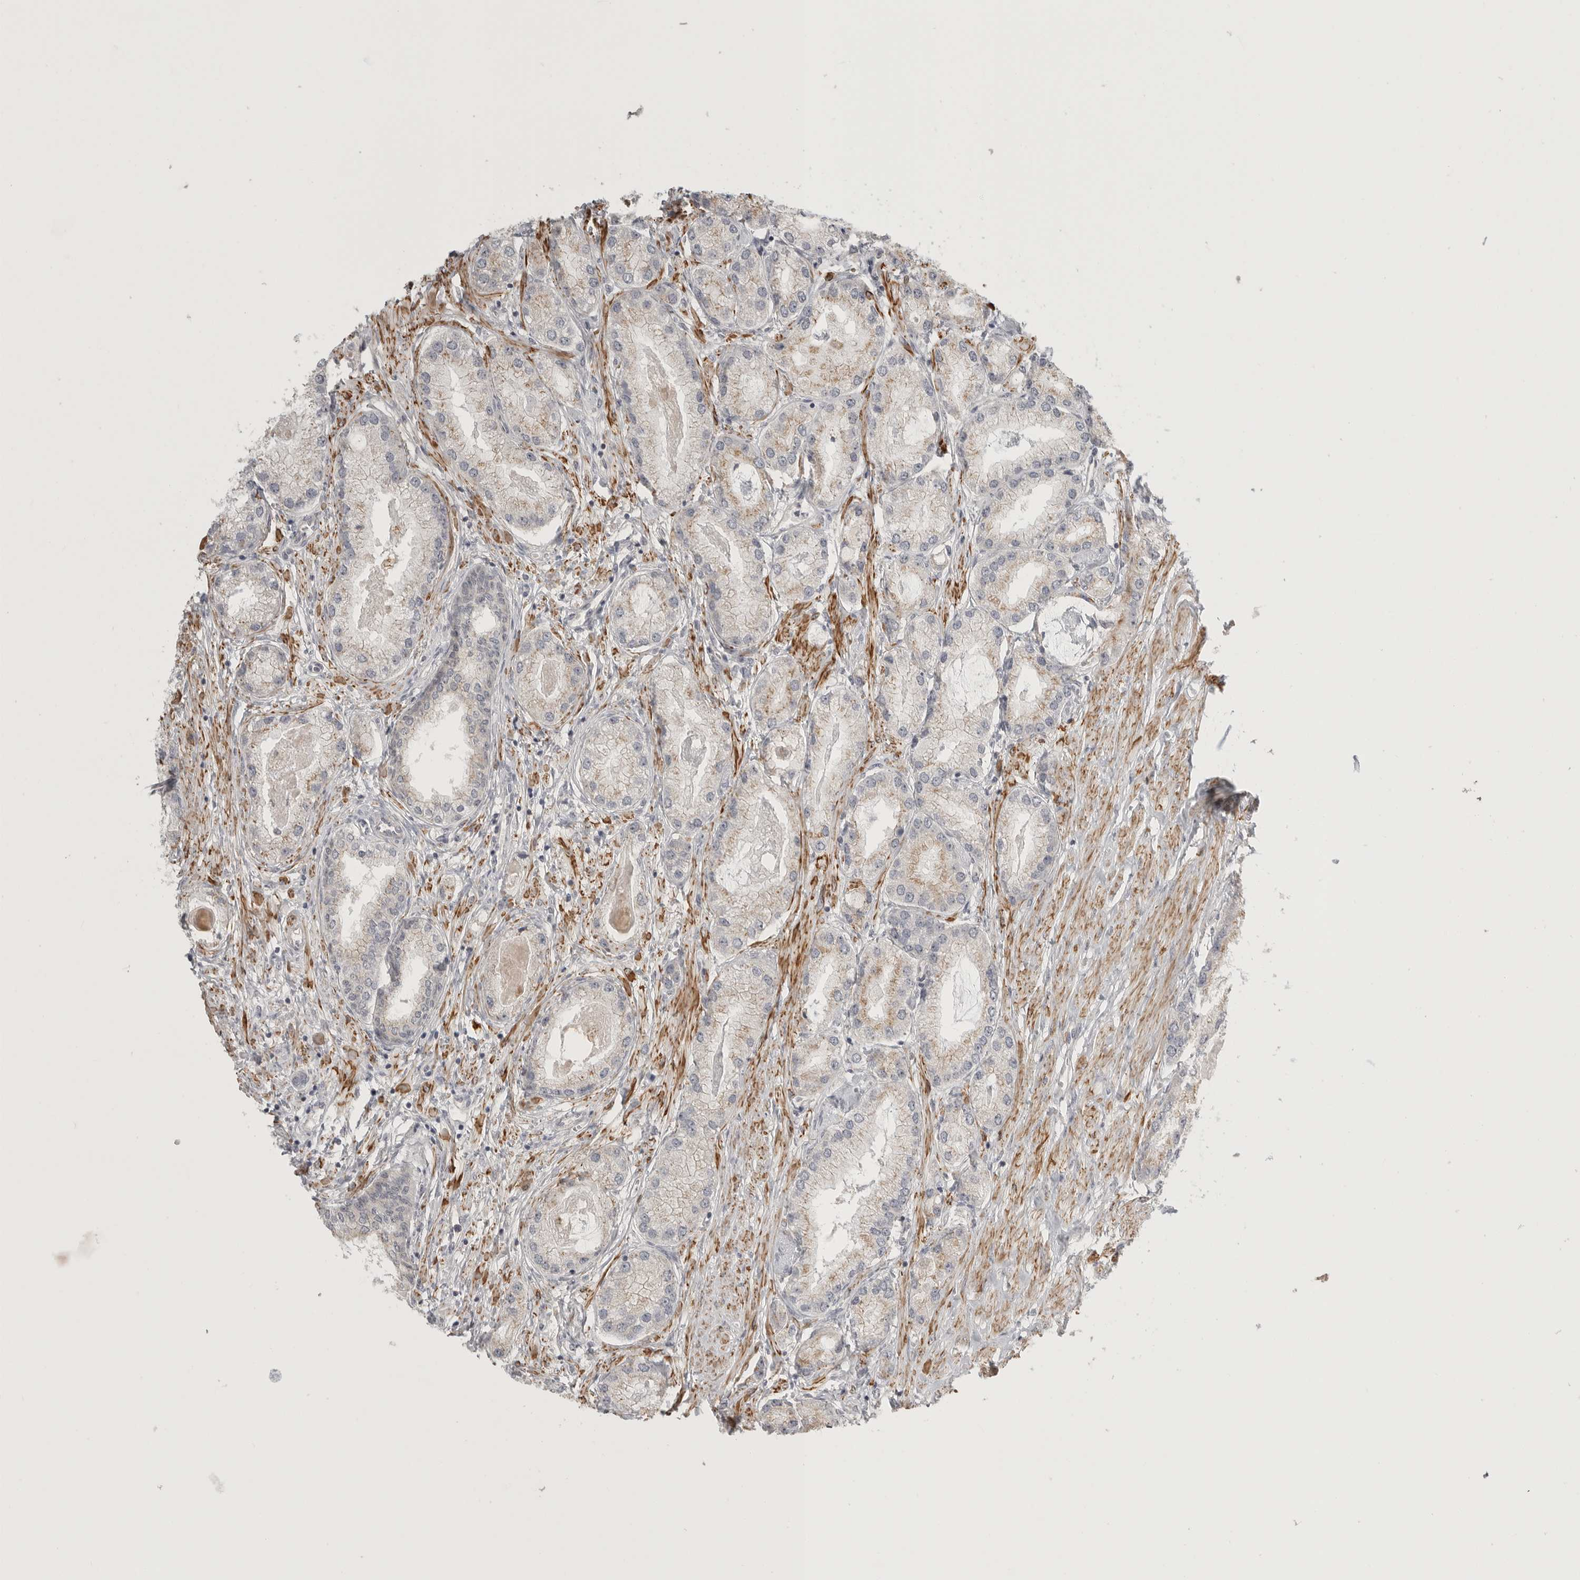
{"staining": {"intensity": "weak", "quantity": "<25%", "location": "cytoplasmic/membranous"}, "tissue": "prostate cancer", "cell_type": "Tumor cells", "image_type": "cancer", "snomed": [{"axis": "morphology", "description": "Adenocarcinoma, Low grade"}, {"axis": "topography", "description": "Prostate"}], "caption": "Immunohistochemistry of human prostate cancer (low-grade adenocarcinoma) exhibits no expression in tumor cells.", "gene": "STAB2", "patient": {"sex": "male", "age": 62}}